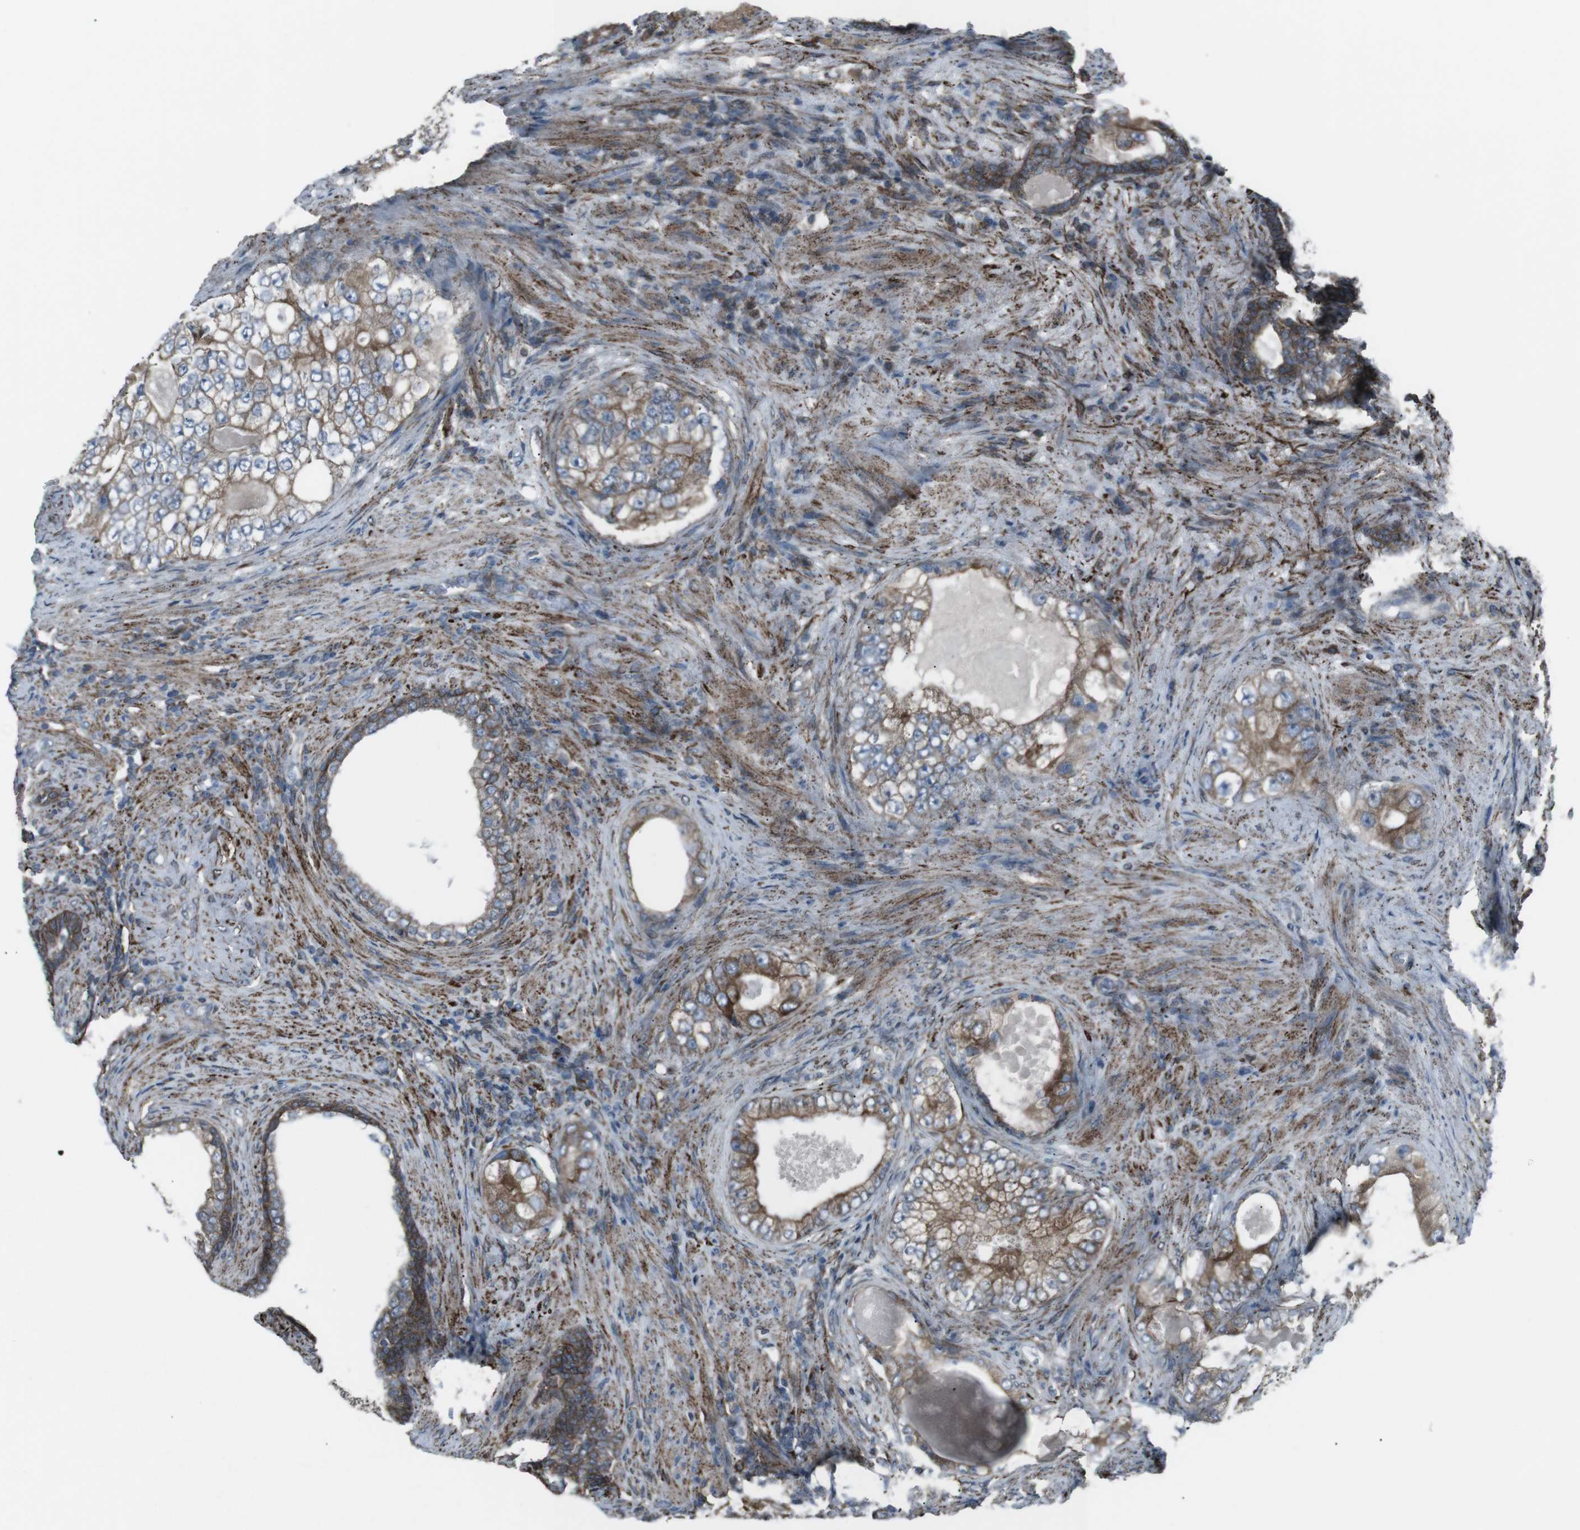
{"staining": {"intensity": "moderate", "quantity": ">75%", "location": "cytoplasmic/membranous"}, "tissue": "prostate cancer", "cell_type": "Tumor cells", "image_type": "cancer", "snomed": [{"axis": "morphology", "description": "Adenocarcinoma, High grade"}, {"axis": "topography", "description": "Prostate"}], "caption": "Human prostate cancer stained with a protein marker demonstrates moderate staining in tumor cells.", "gene": "LNPK", "patient": {"sex": "male", "age": 66}}